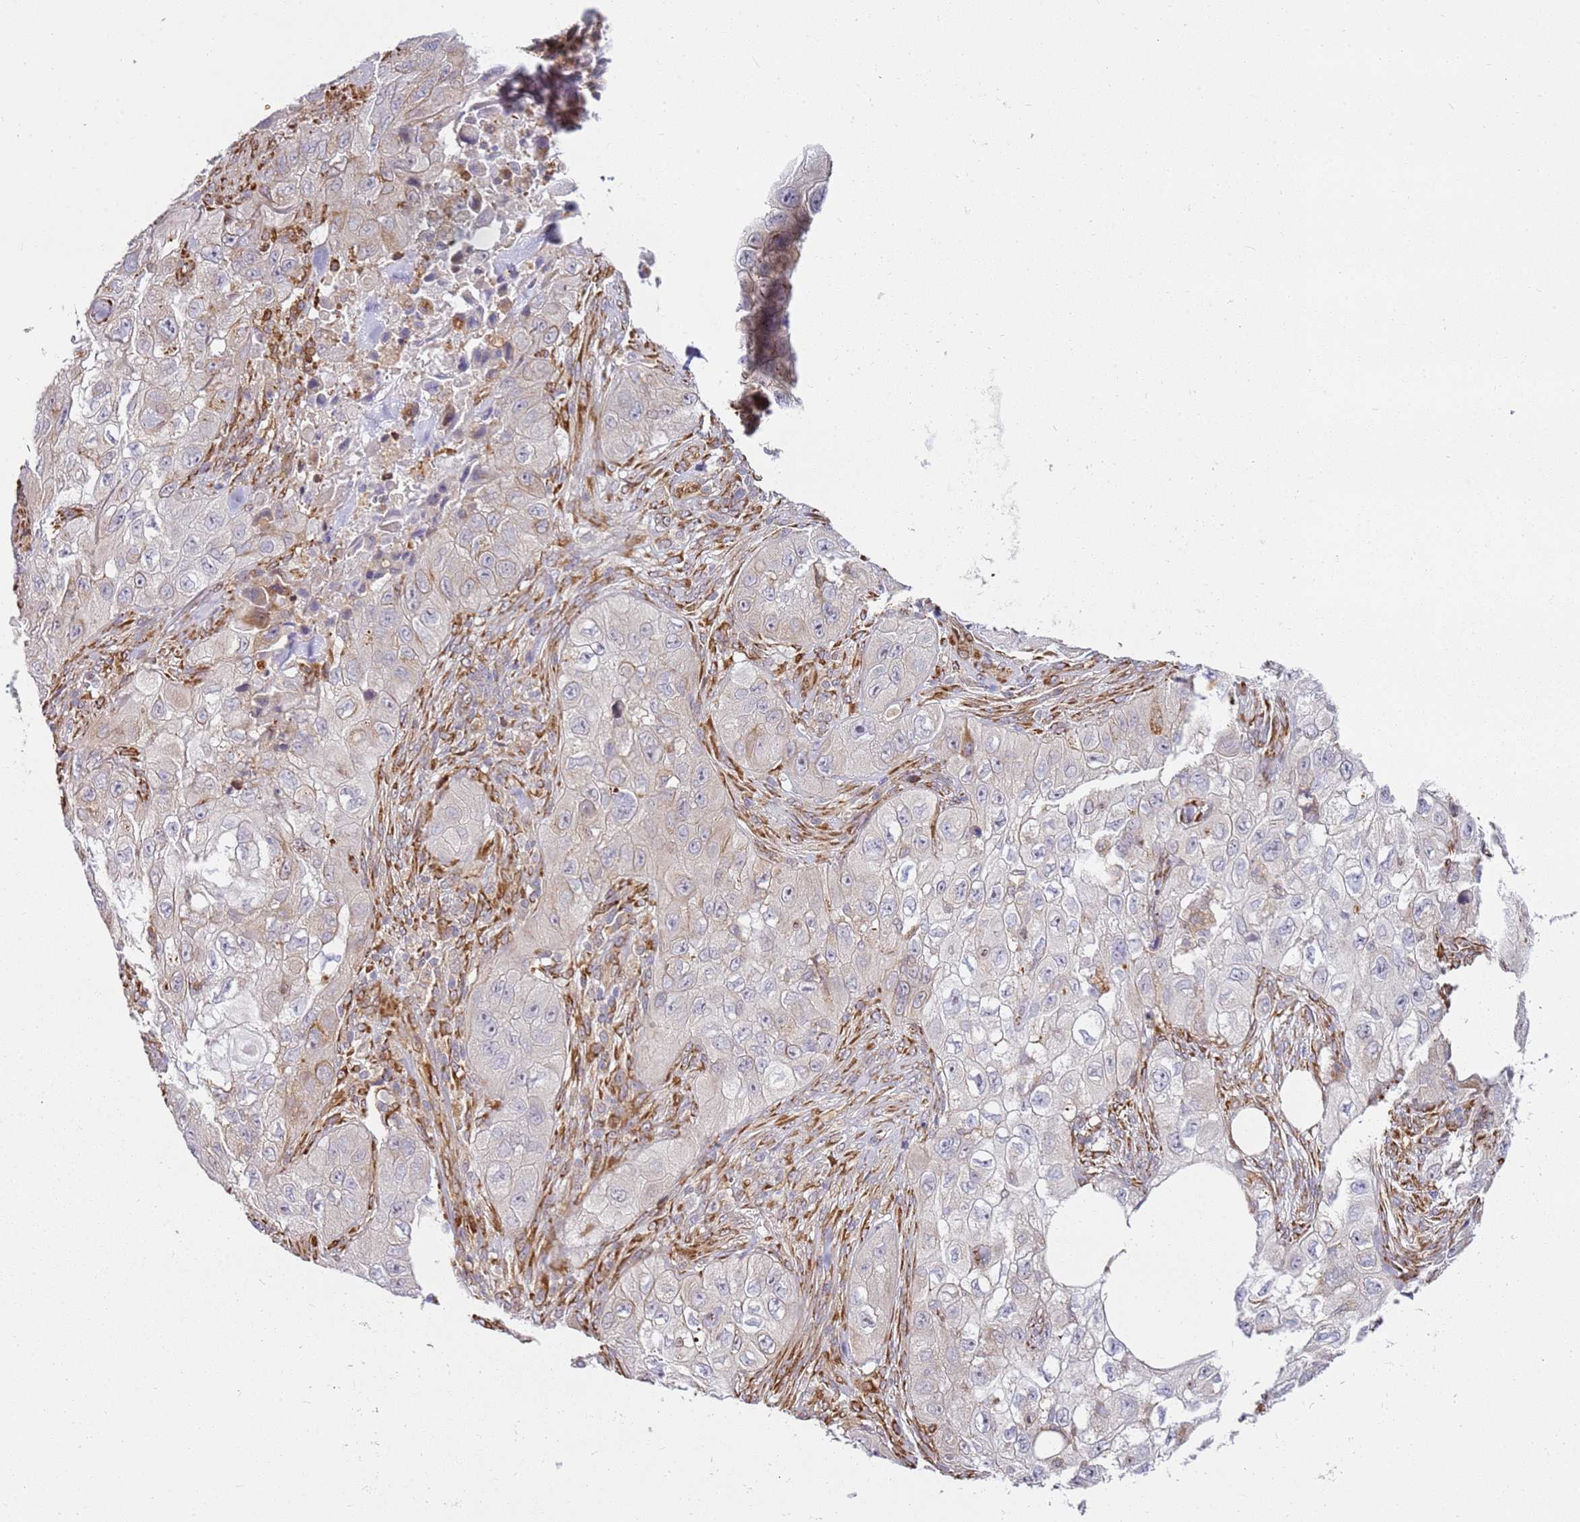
{"staining": {"intensity": "negative", "quantity": "none", "location": "none"}, "tissue": "skin cancer", "cell_type": "Tumor cells", "image_type": "cancer", "snomed": [{"axis": "morphology", "description": "Squamous cell carcinoma, NOS"}, {"axis": "topography", "description": "Skin"}, {"axis": "topography", "description": "Subcutis"}], "caption": "Tumor cells show no significant positivity in skin cancer (squamous cell carcinoma).", "gene": "GRAP", "patient": {"sex": "male", "age": 73}}